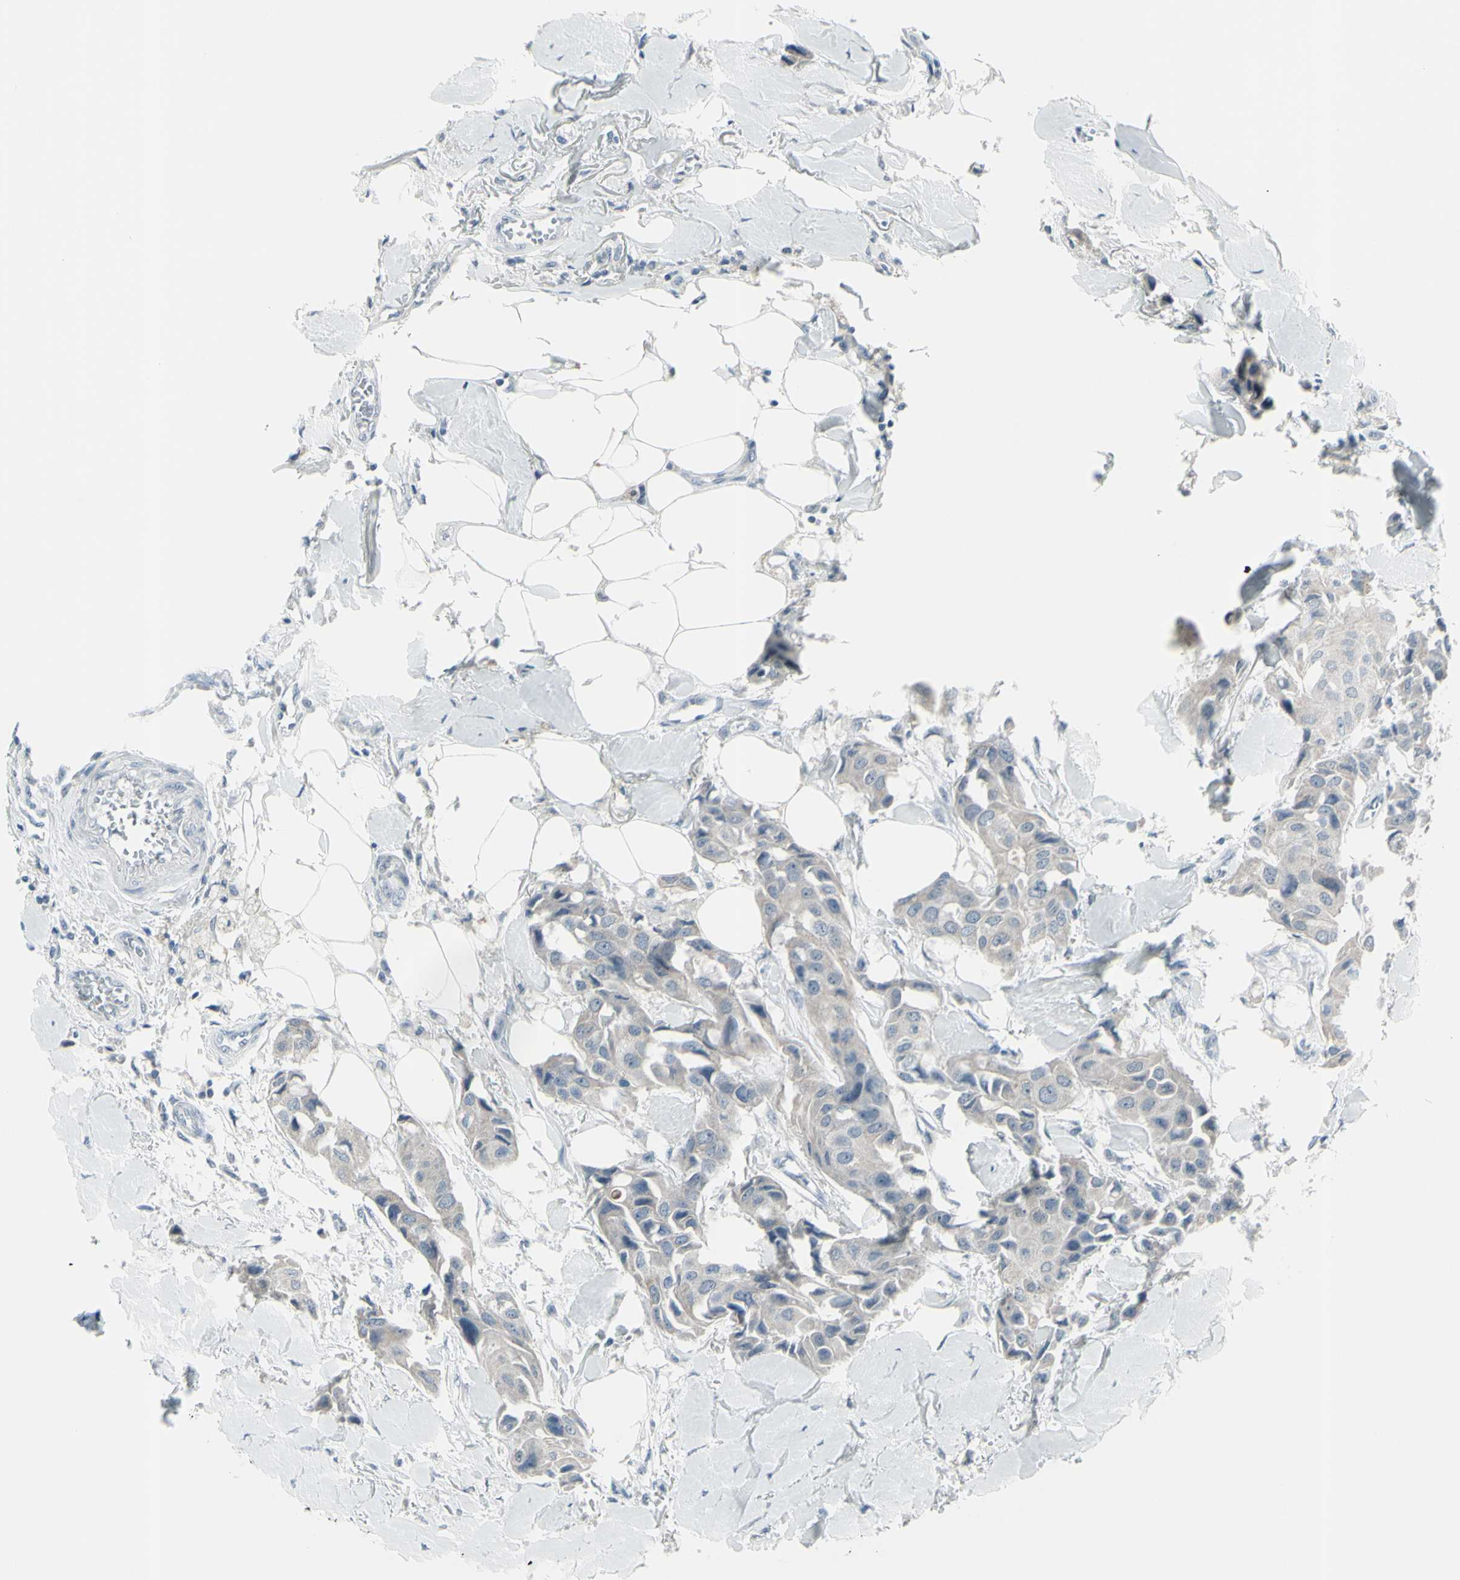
{"staining": {"intensity": "negative", "quantity": "none", "location": "none"}, "tissue": "breast cancer", "cell_type": "Tumor cells", "image_type": "cancer", "snomed": [{"axis": "morphology", "description": "Duct carcinoma"}, {"axis": "topography", "description": "Breast"}], "caption": "The photomicrograph reveals no significant positivity in tumor cells of breast cancer (invasive ductal carcinoma). (DAB IHC, high magnification).", "gene": "RAB3A", "patient": {"sex": "female", "age": 80}}